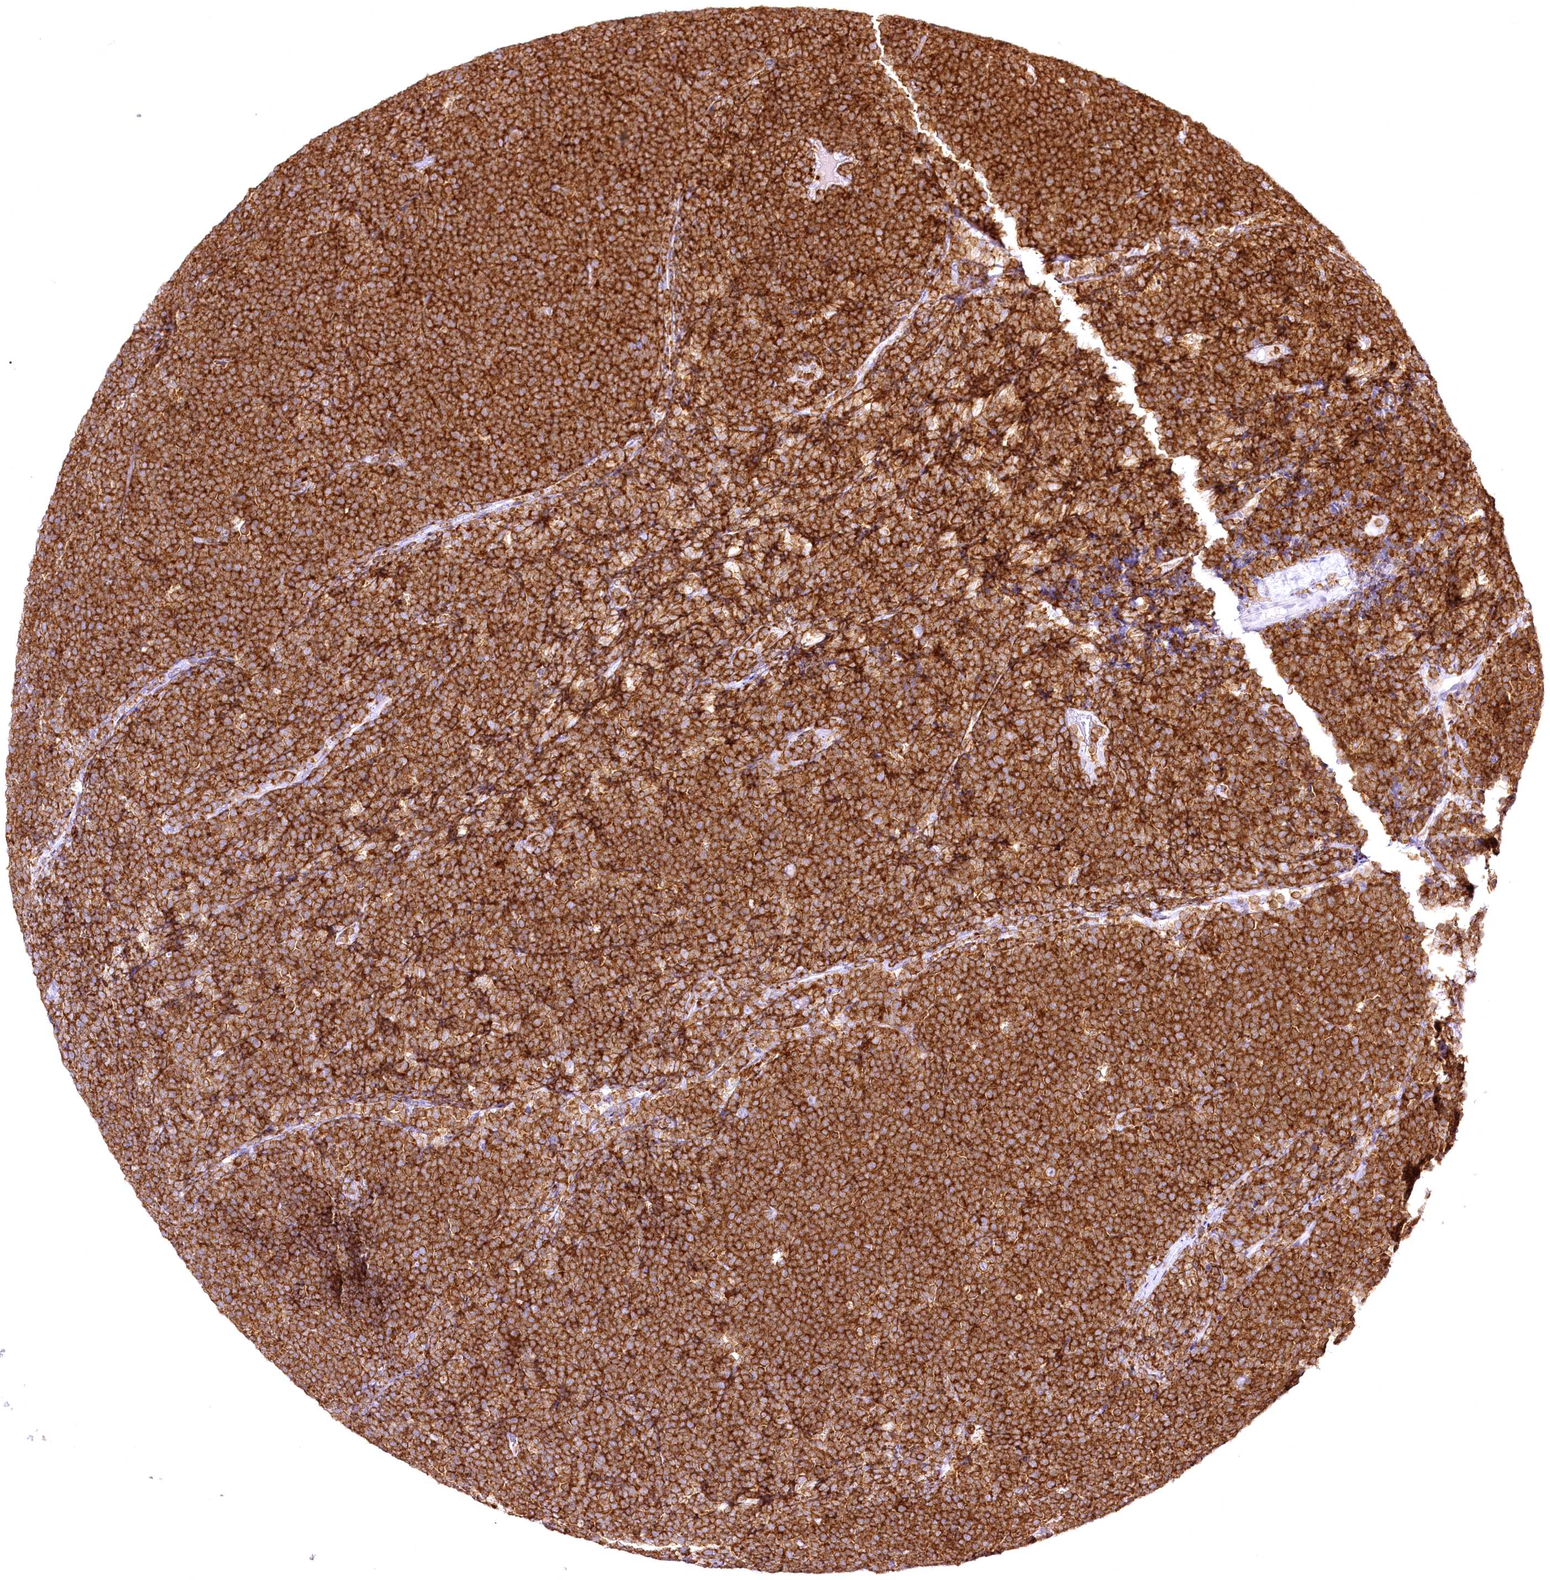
{"staining": {"intensity": "strong", "quantity": ">75%", "location": "cytoplasmic/membranous"}, "tissue": "lymphoma", "cell_type": "Tumor cells", "image_type": "cancer", "snomed": [{"axis": "morphology", "description": "Malignant lymphoma, non-Hodgkin's type, High grade"}, {"axis": "topography", "description": "Lymph node"}], "caption": "The image demonstrates a brown stain indicating the presence of a protein in the cytoplasmic/membranous of tumor cells in malignant lymphoma, non-Hodgkin's type (high-grade).", "gene": "DOCK2", "patient": {"sex": "male", "age": 13}}